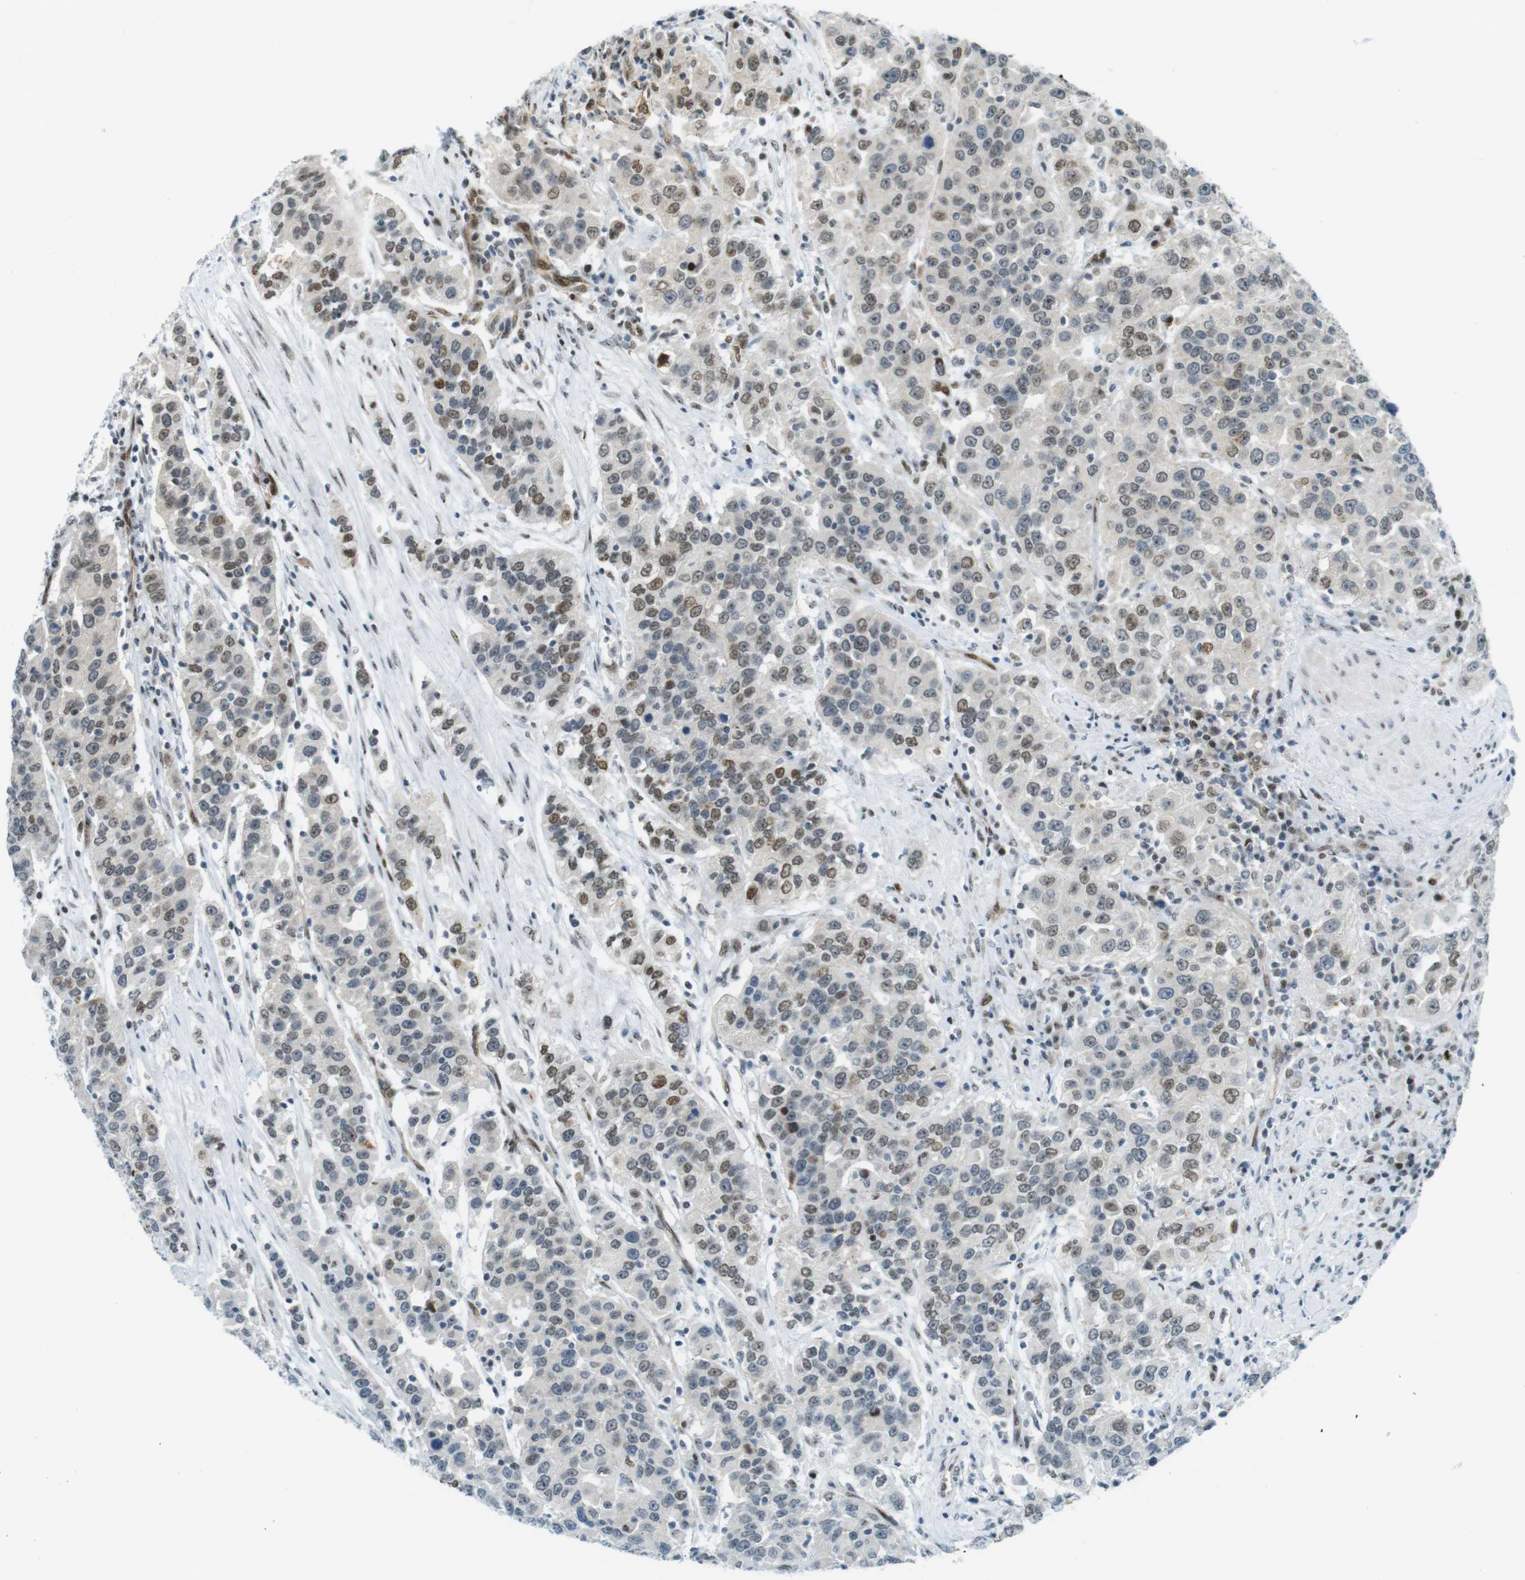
{"staining": {"intensity": "moderate", "quantity": "25%-75%", "location": "nuclear"}, "tissue": "urothelial cancer", "cell_type": "Tumor cells", "image_type": "cancer", "snomed": [{"axis": "morphology", "description": "Urothelial carcinoma, High grade"}, {"axis": "topography", "description": "Urinary bladder"}], "caption": "This is a micrograph of IHC staining of urothelial carcinoma (high-grade), which shows moderate expression in the nuclear of tumor cells.", "gene": "UBB", "patient": {"sex": "female", "age": 80}}